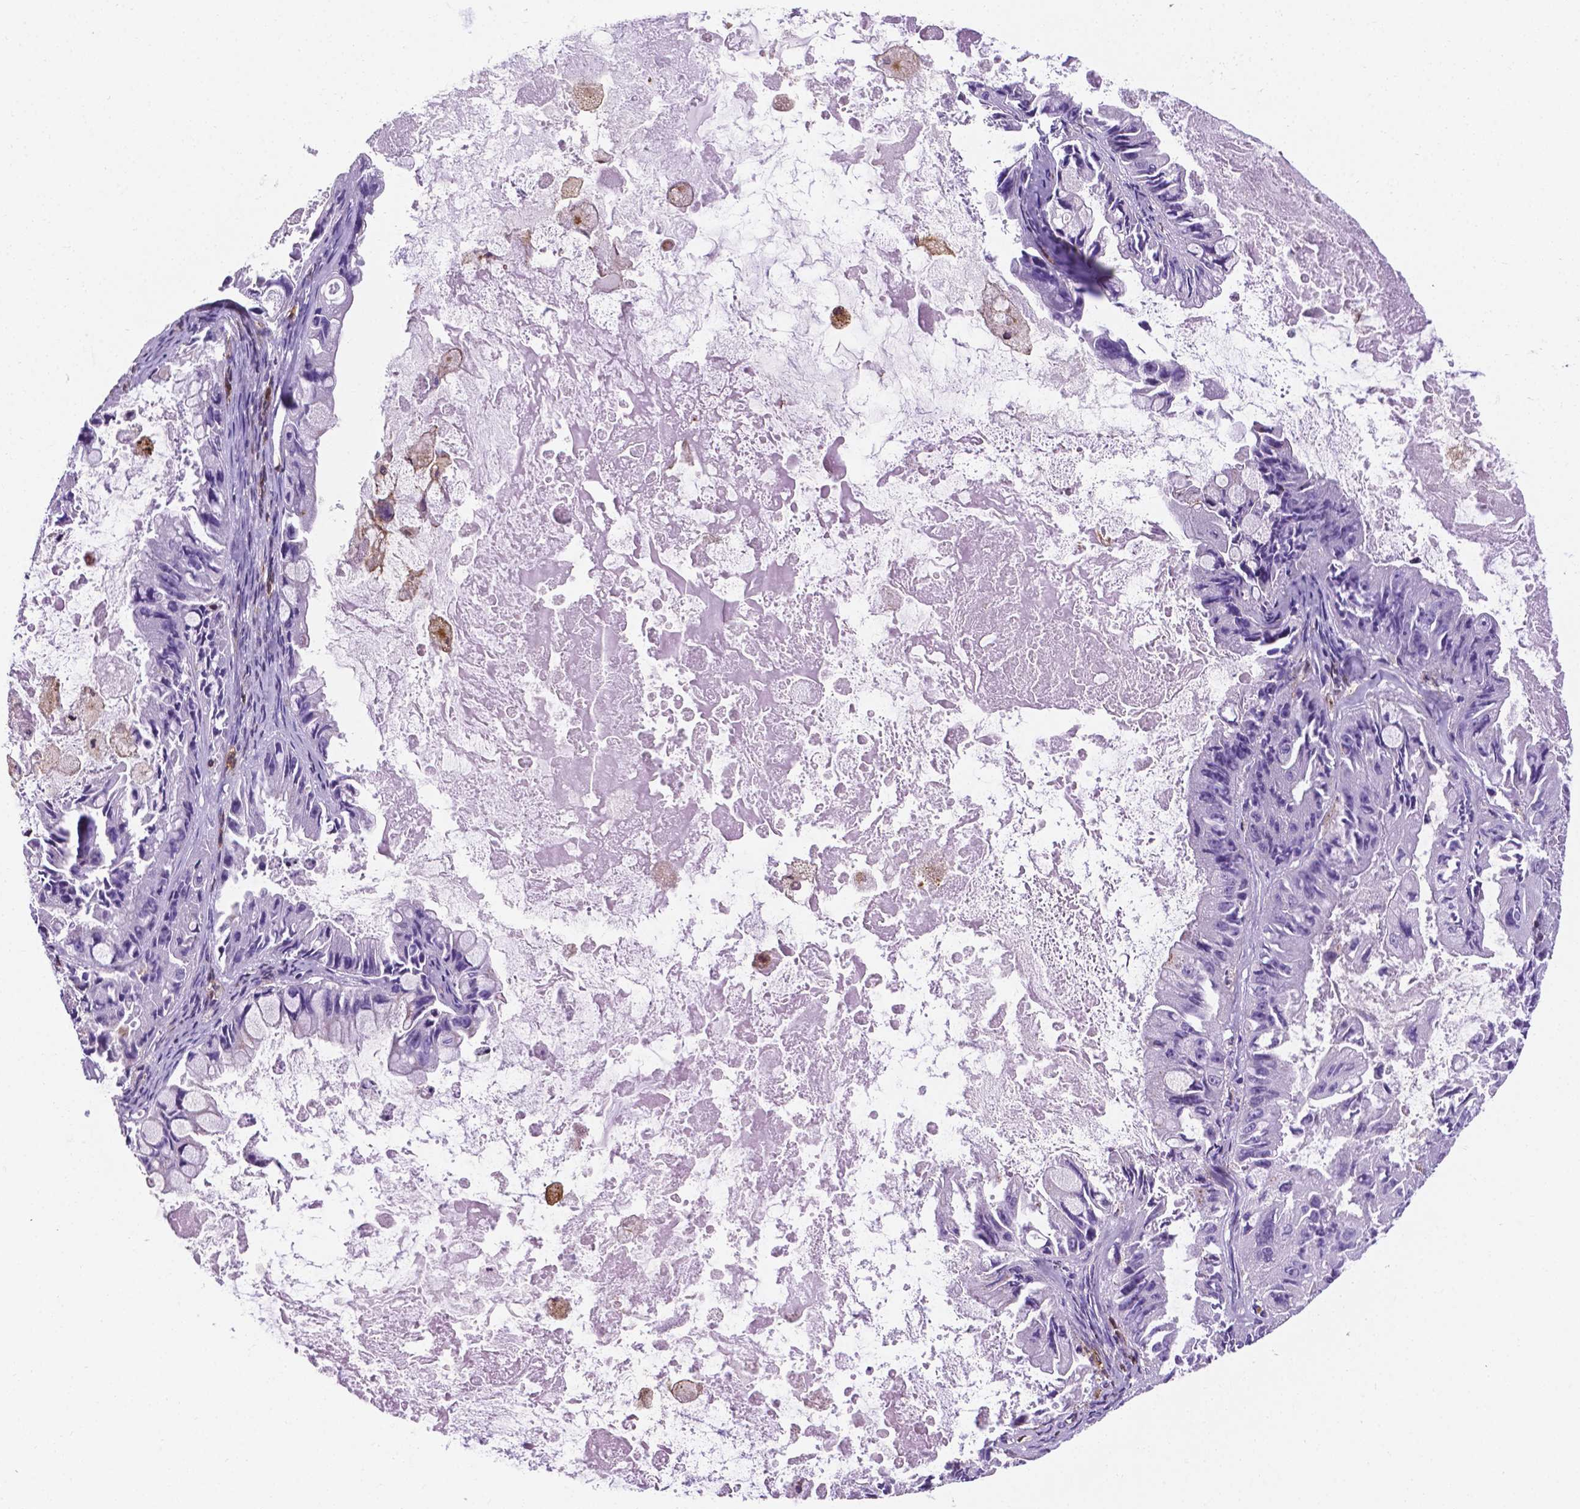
{"staining": {"intensity": "negative", "quantity": "none", "location": "none"}, "tissue": "ovarian cancer", "cell_type": "Tumor cells", "image_type": "cancer", "snomed": [{"axis": "morphology", "description": "Cystadenocarcinoma, mucinous, NOS"}, {"axis": "topography", "description": "Ovary"}], "caption": "The IHC histopathology image has no significant staining in tumor cells of ovarian cancer tissue. (DAB immunohistochemistry (IHC) visualized using brightfield microscopy, high magnification).", "gene": "APOE", "patient": {"sex": "female", "age": 61}}